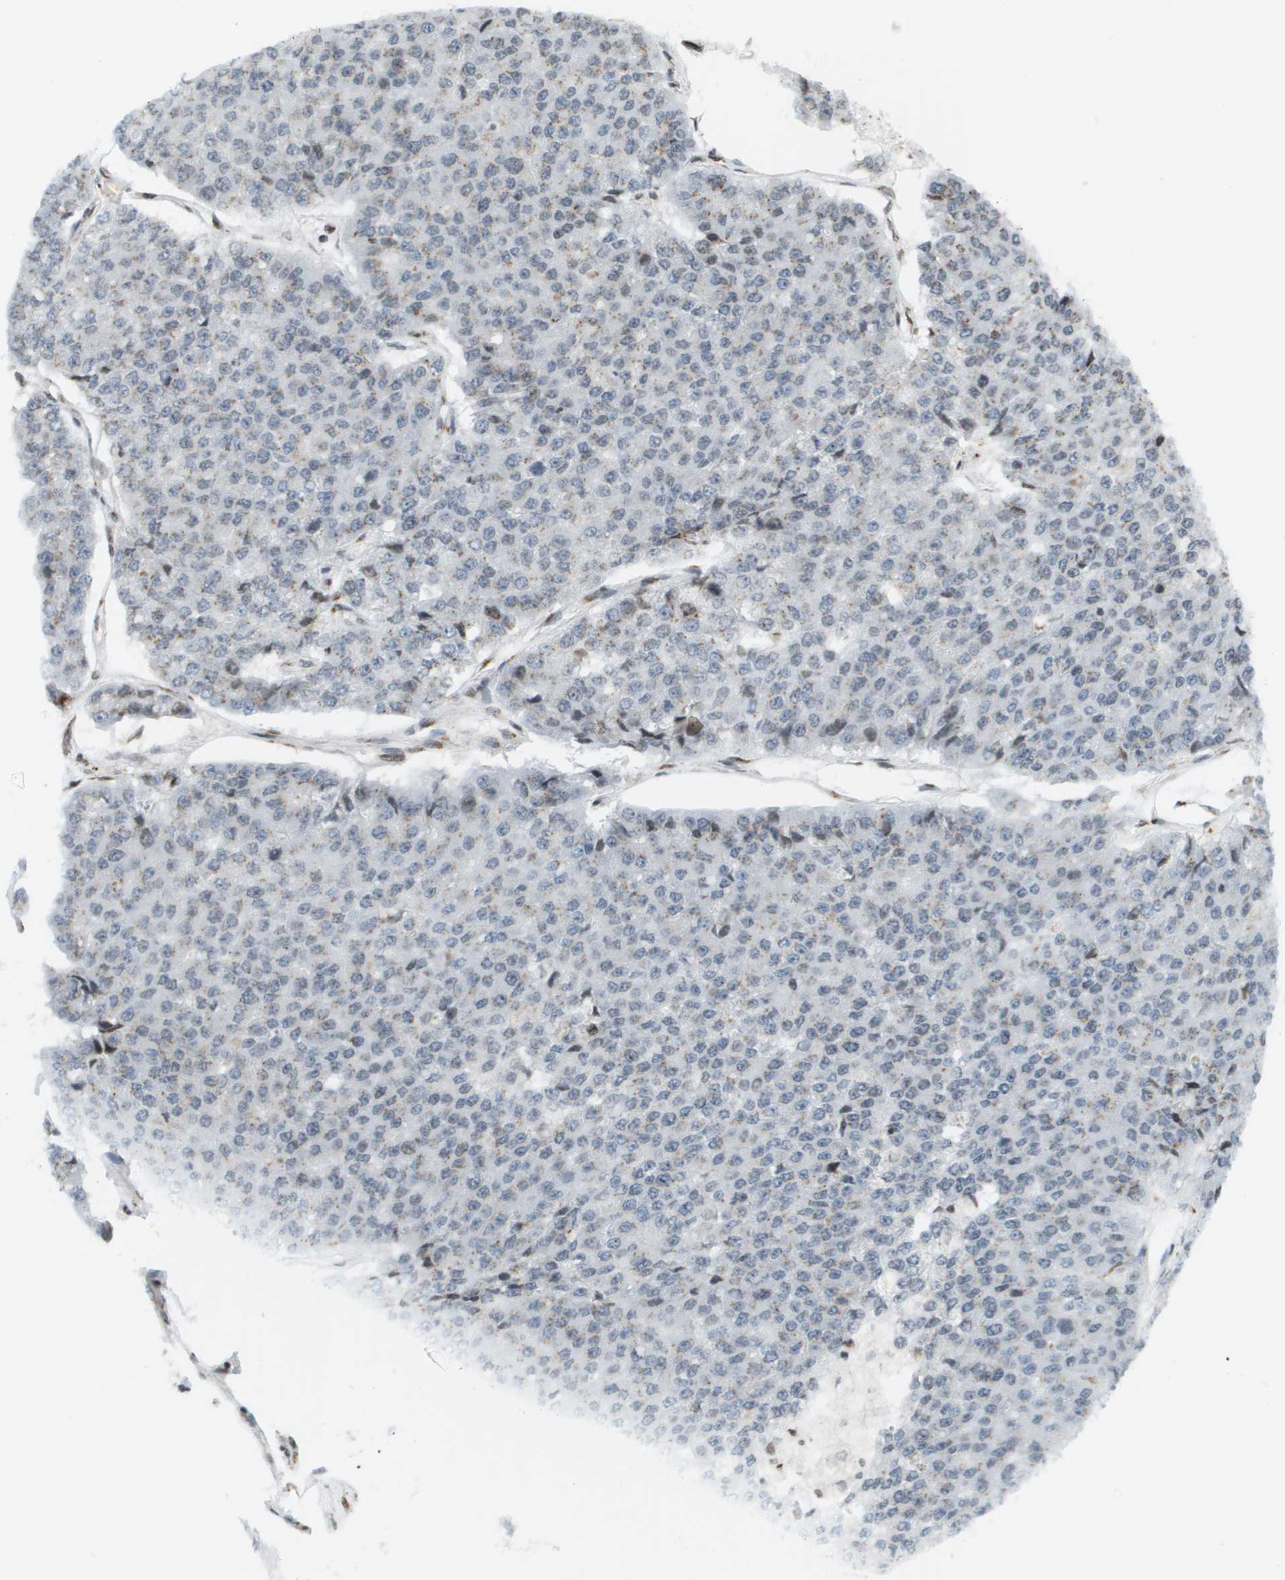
{"staining": {"intensity": "weak", "quantity": "<25%", "location": "cytoplasmic/membranous,nuclear"}, "tissue": "pancreatic cancer", "cell_type": "Tumor cells", "image_type": "cancer", "snomed": [{"axis": "morphology", "description": "Adenocarcinoma, NOS"}, {"axis": "topography", "description": "Pancreas"}], "caption": "A micrograph of pancreatic adenocarcinoma stained for a protein exhibits no brown staining in tumor cells. Nuclei are stained in blue.", "gene": "EVC", "patient": {"sex": "male", "age": 50}}